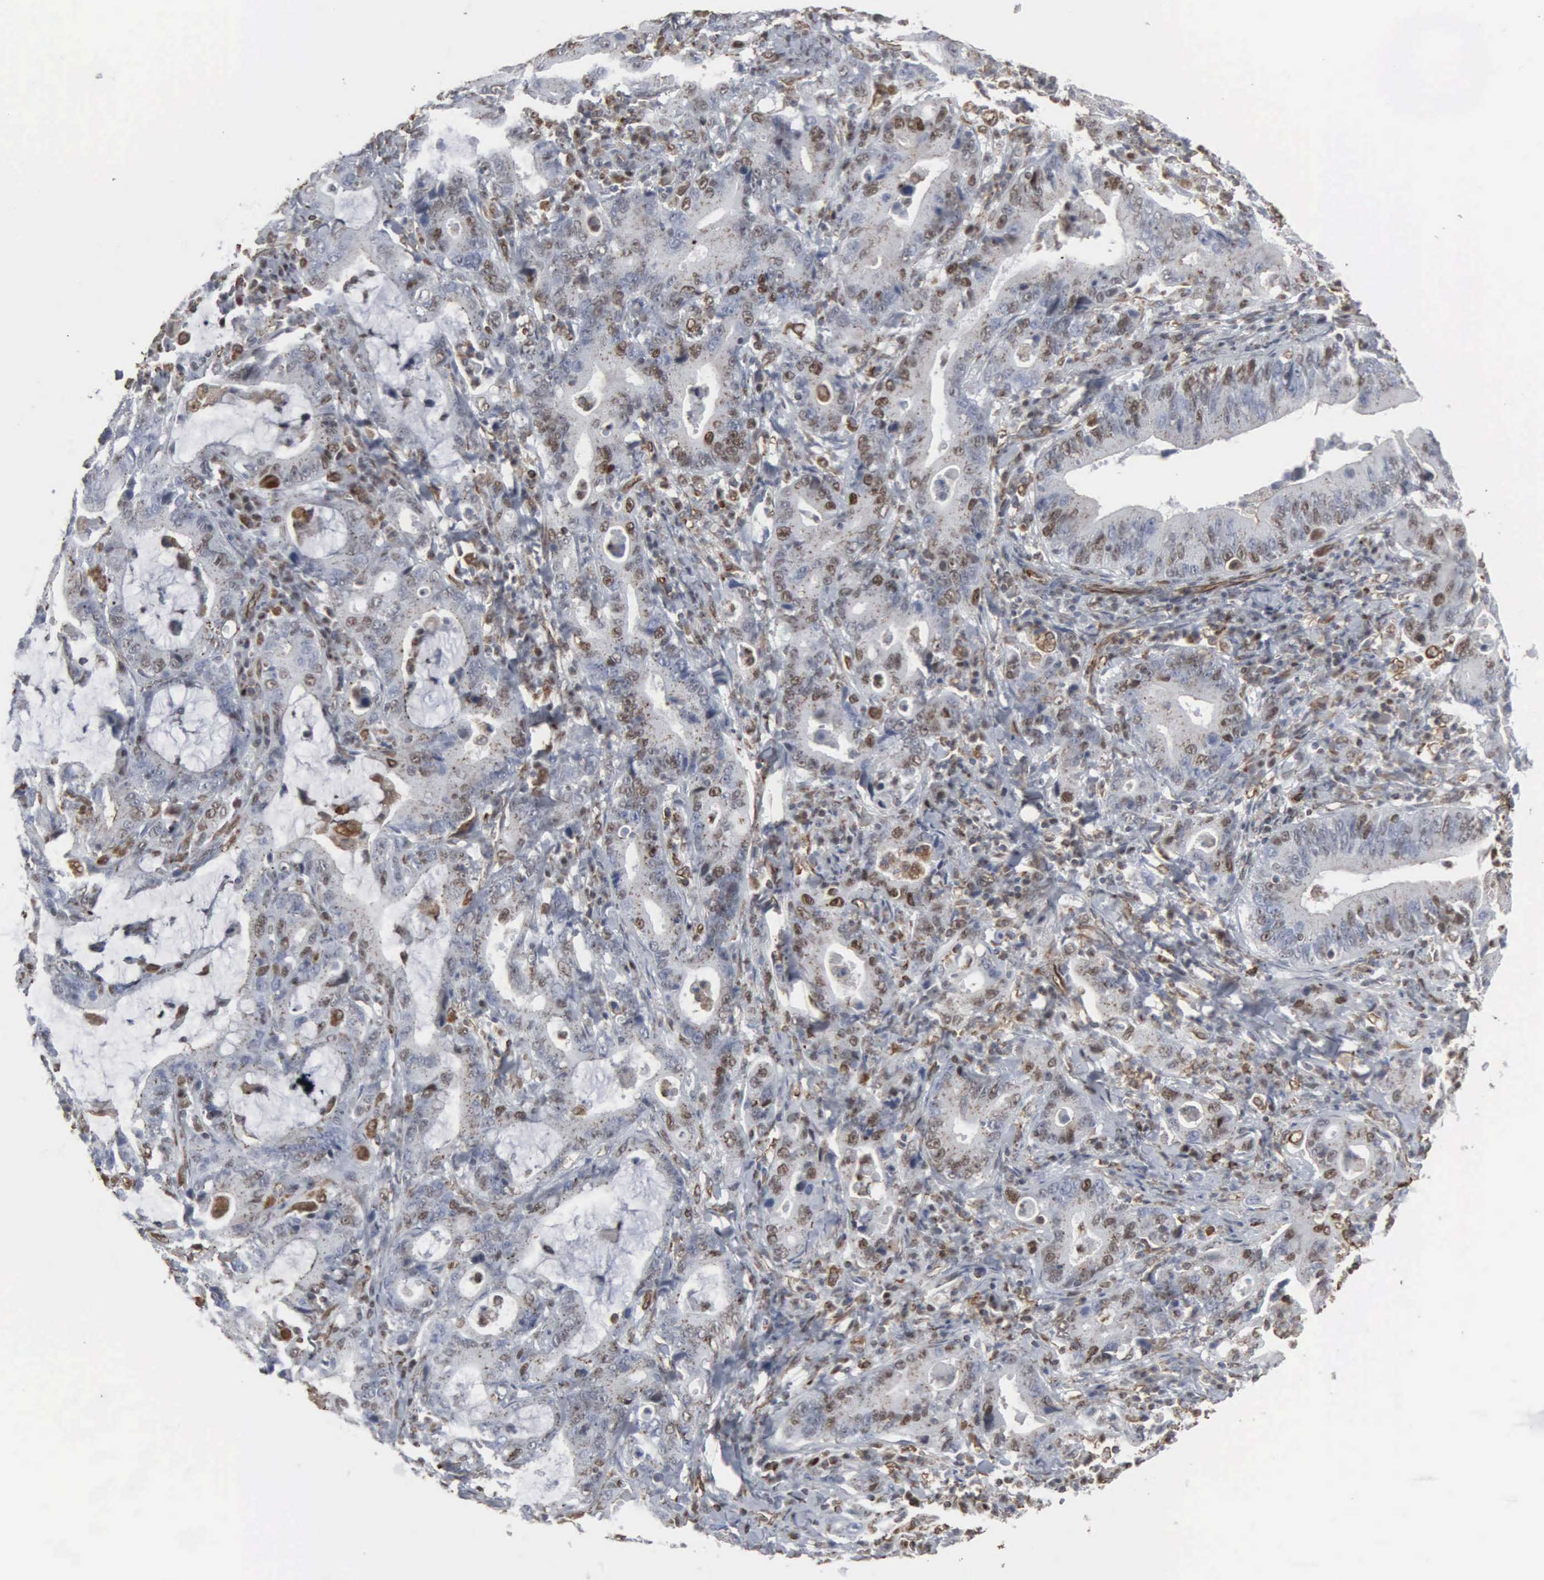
{"staining": {"intensity": "weak", "quantity": "25%-75%", "location": "nuclear"}, "tissue": "stomach cancer", "cell_type": "Tumor cells", "image_type": "cancer", "snomed": [{"axis": "morphology", "description": "Adenocarcinoma, NOS"}, {"axis": "topography", "description": "Stomach, upper"}], "caption": "A photomicrograph of human adenocarcinoma (stomach) stained for a protein exhibits weak nuclear brown staining in tumor cells. (DAB (3,3'-diaminobenzidine) = brown stain, brightfield microscopy at high magnification).", "gene": "CCNE1", "patient": {"sex": "male", "age": 63}}